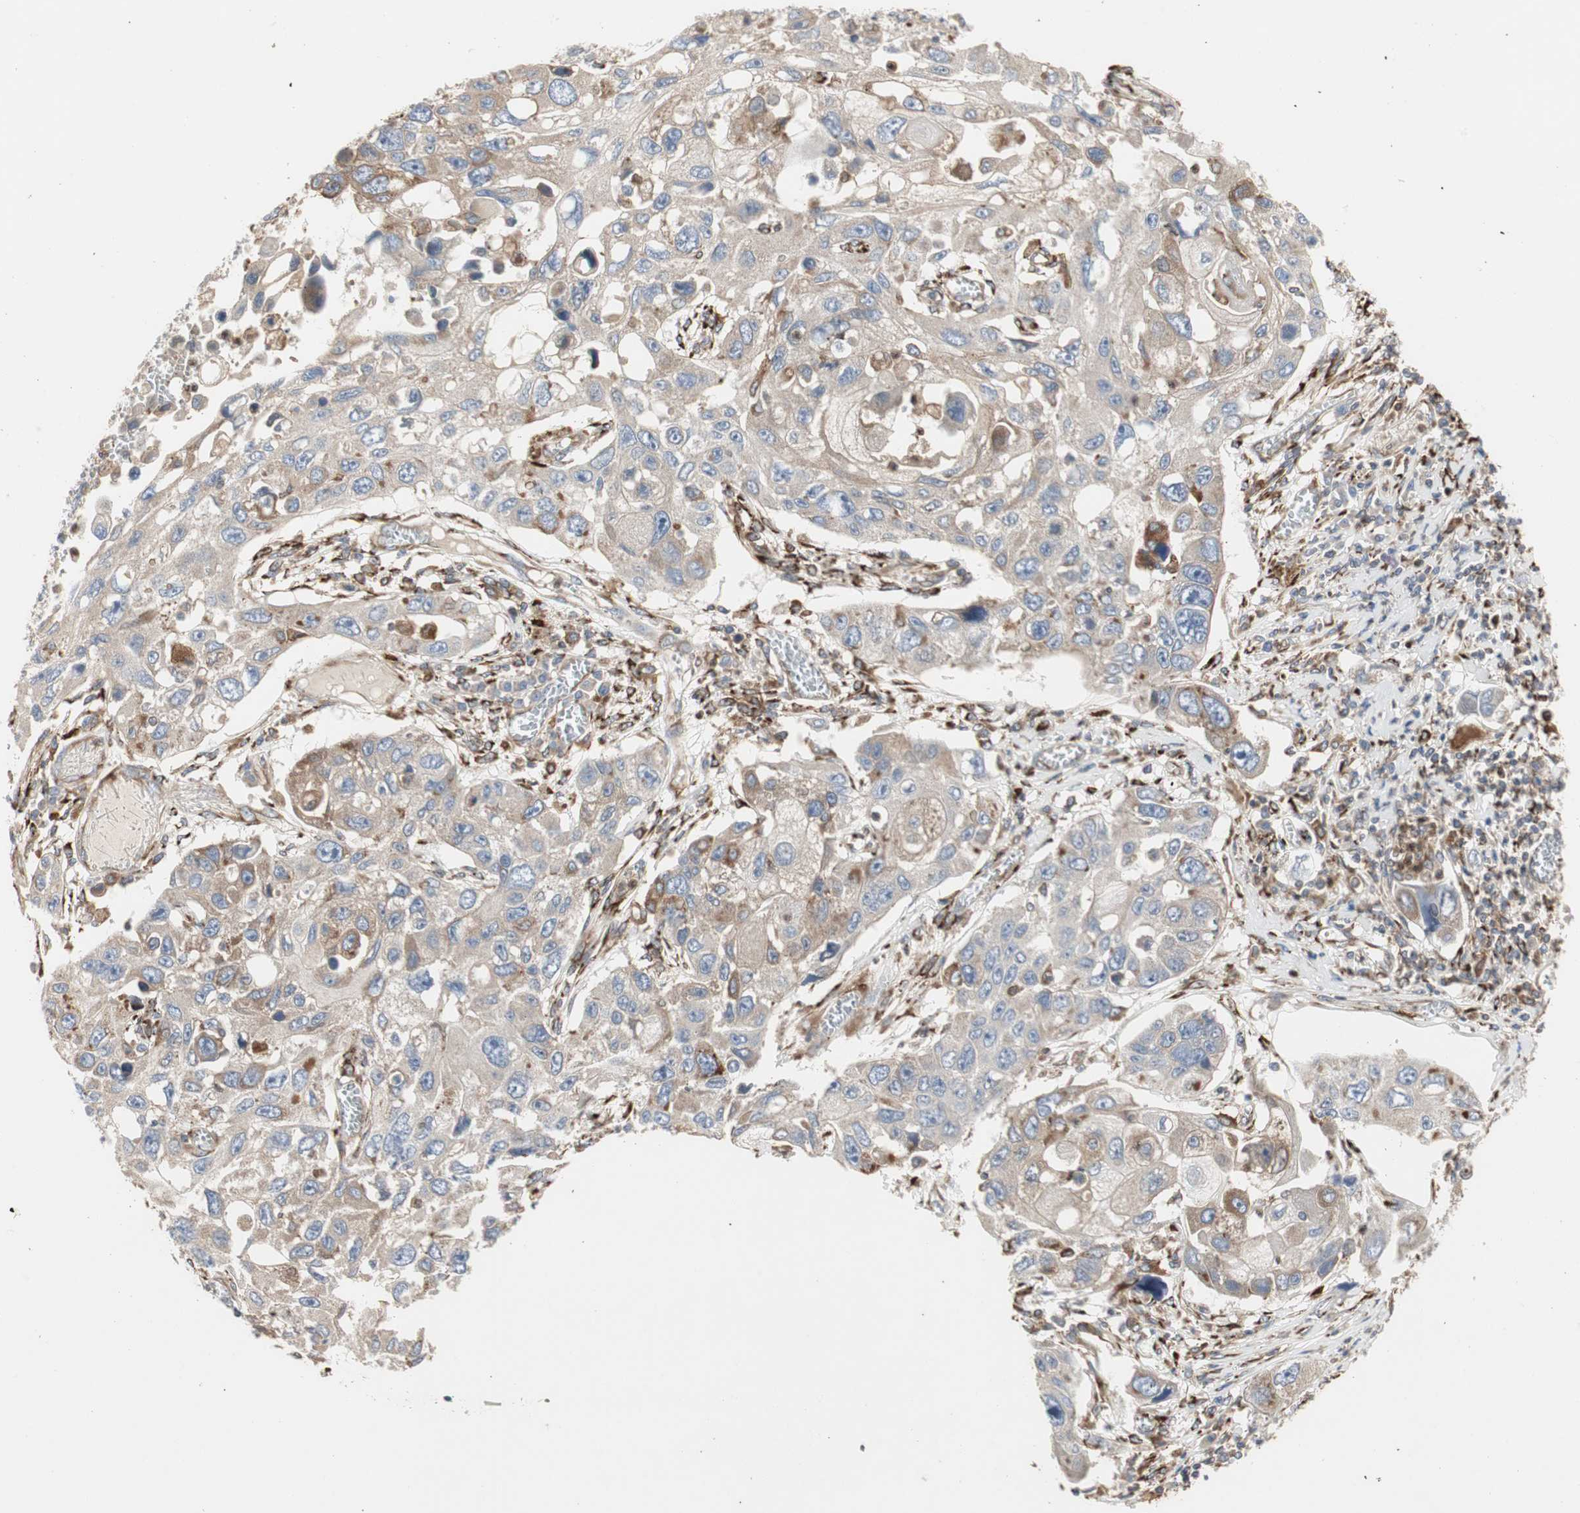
{"staining": {"intensity": "moderate", "quantity": ">75%", "location": "cytoplasmic/membranous"}, "tissue": "lung cancer", "cell_type": "Tumor cells", "image_type": "cancer", "snomed": [{"axis": "morphology", "description": "Squamous cell carcinoma, NOS"}, {"axis": "topography", "description": "Lung"}], "caption": "A brown stain highlights moderate cytoplasmic/membranous positivity of a protein in human lung cancer (squamous cell carcinoma) tumor cells.", "gene": "H6PD", "patient": {"sex": "male", "age": 71}}